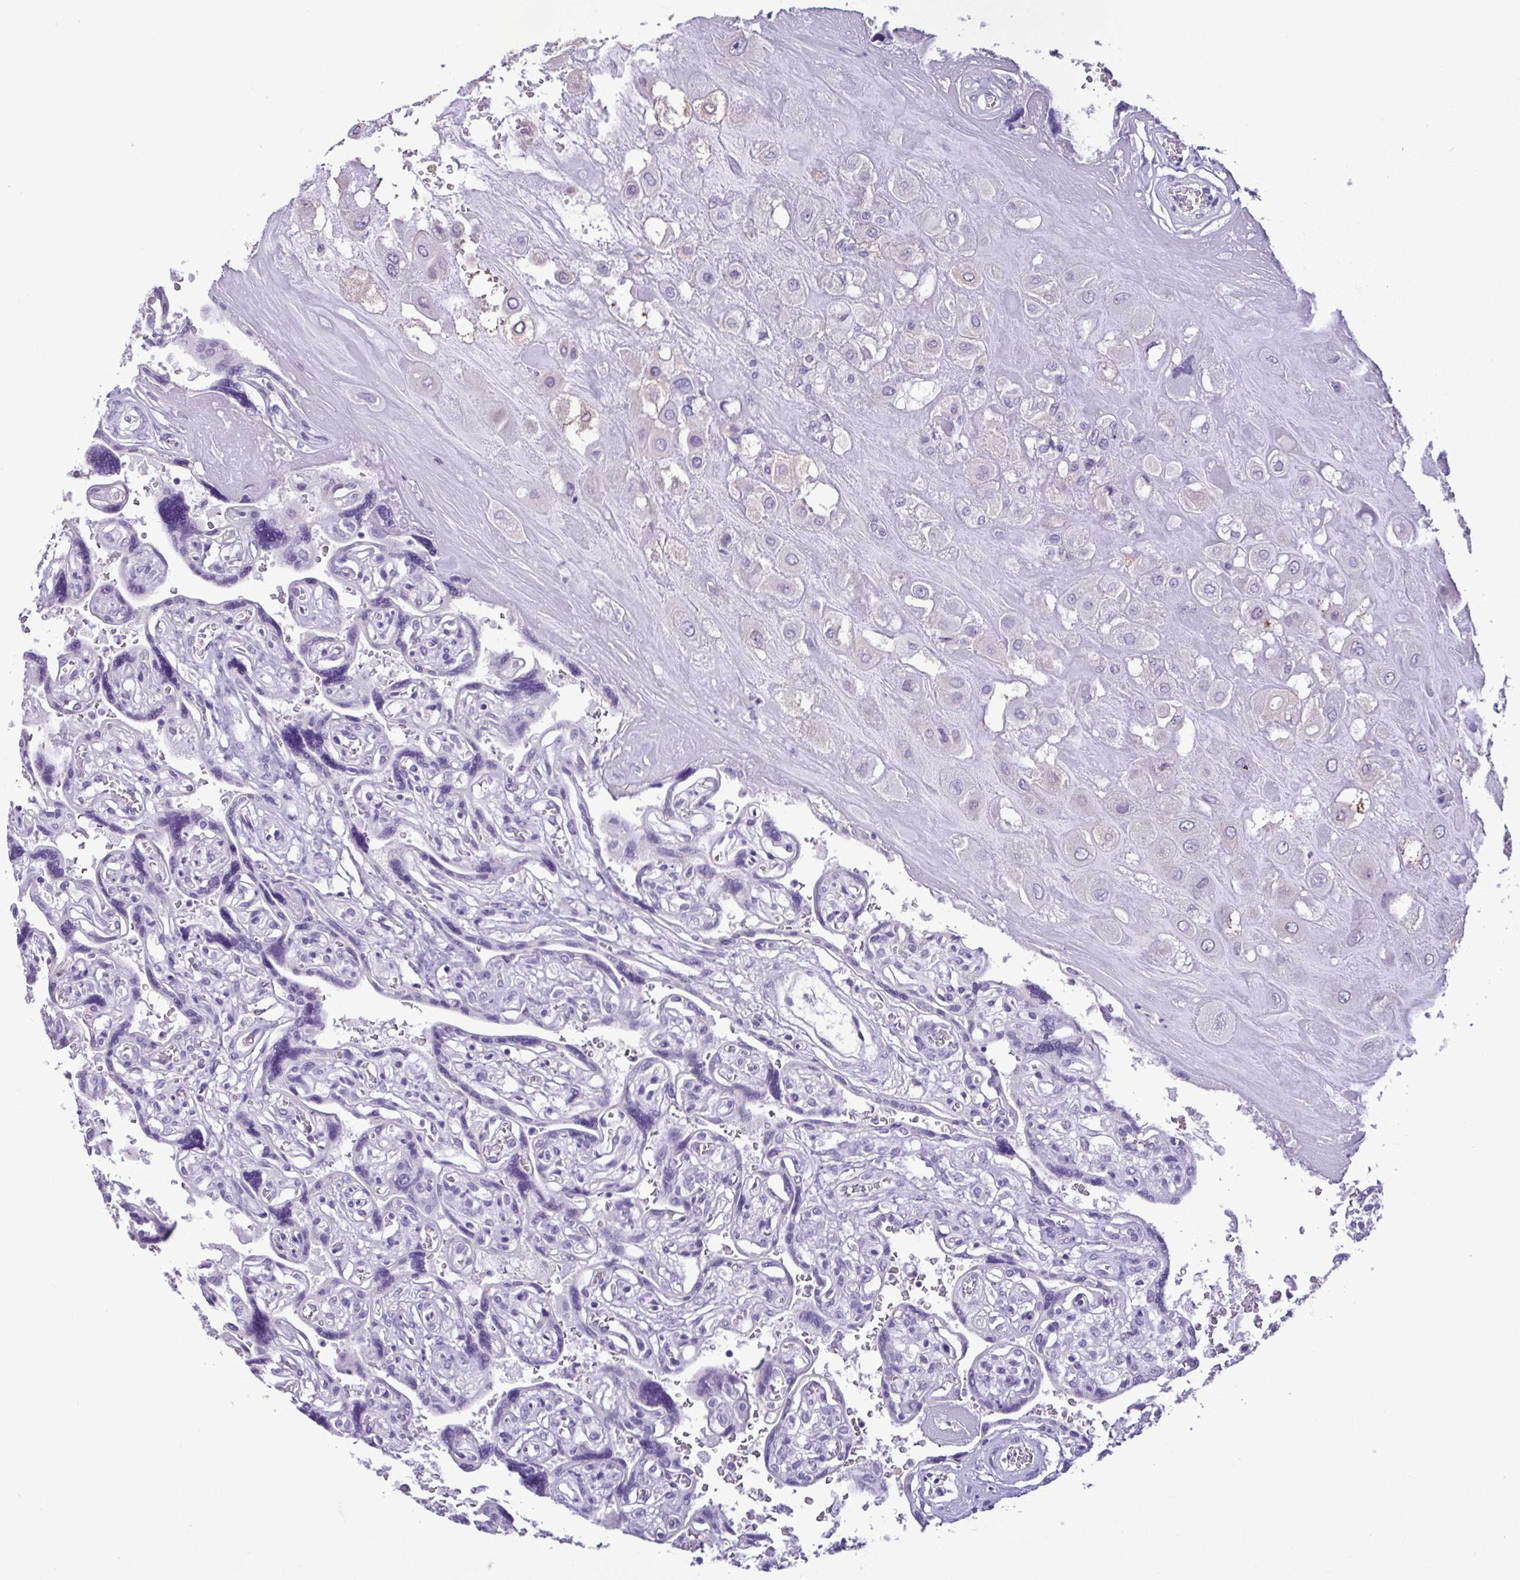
{"staining": {"intensity": "negative", "quantity": "none", "location": "none"}, "tissue": "placenta", "cell_type": "Decidual cells", "image_type": "normal", "snomed": [{"axis": "morphology", "description": "Normal tissue, NOS"}, {"axis": "topography", "description": "Placenta"}], "caption": "High magnification brightfield microscopy of unremarkable placenta stained with DAB (3,3'-diaminobenzidine) (brown) and counterstained with hematoxylin (blue): decidual cells show no significant staining. The staining was performed using DAB (3,3'-diaminobenzidine) to visualize the protein expression in brown, while the nuclei were stained in blue with hematoxylin (Magnification: 20x).", "gene": "CBY2", "patient": {"sex": "female", "age": 32}}